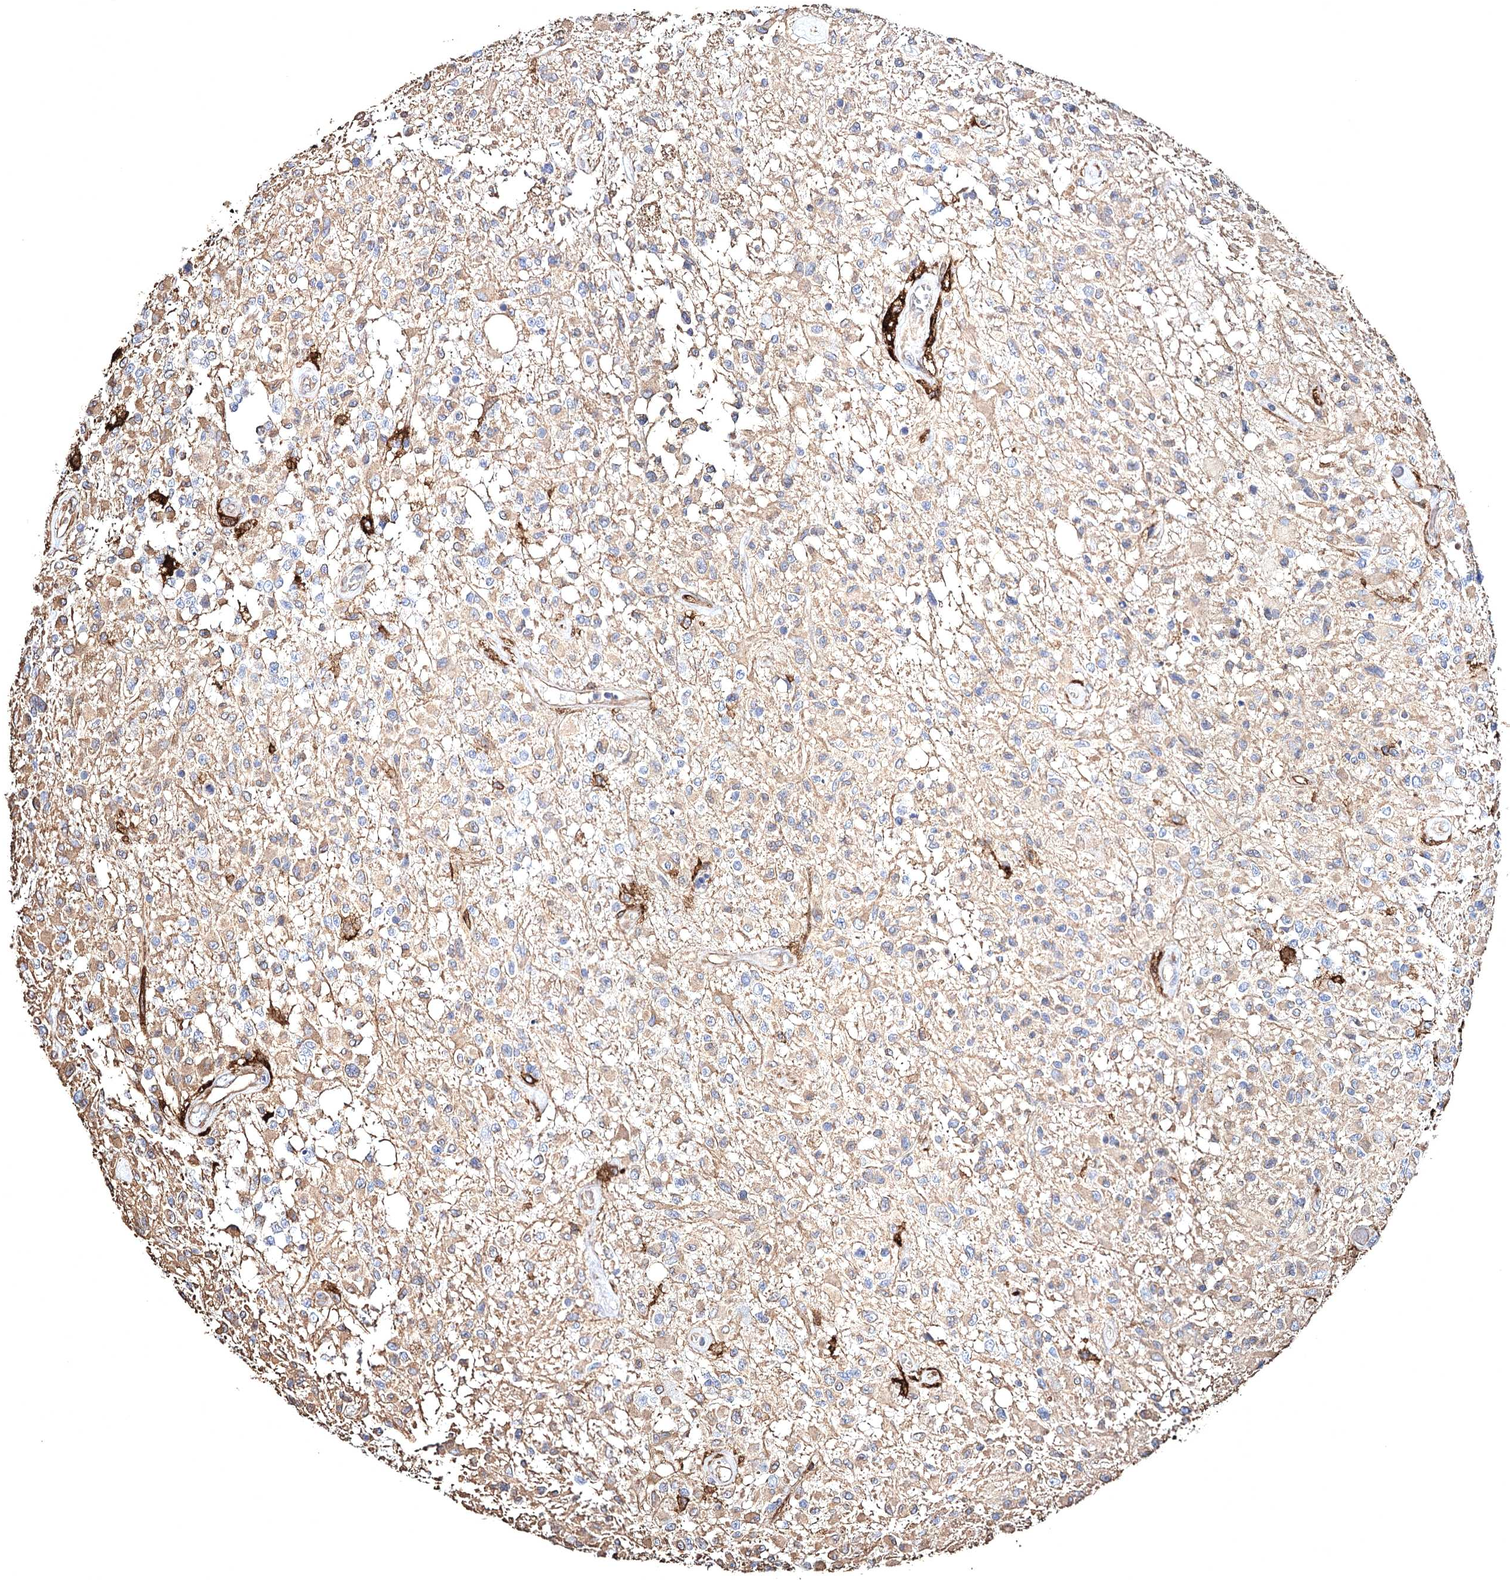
{"staining": {"intensity": "weak", "quantity": "25%-75%", "location": "cytoplasmic/membranous"}, "tissue": "glioma", "cell_type": "Tumor cells", "image_type": "cancer", "snomed": [{"axis": "morphology", "description": "Glioma, malignant, High grade"}, {"axis": "morphology", "description": "Glioblastoma, NOS"}, {"axis": "topography", "description": "Brain"}], "caption": "Immunohistochemistry staining of high-grade glioma (malignant), which shows low levels of weak cytoplasmic/membranous staining in approximately 25%-75% of tumor cells indicating weak cytoplasmic/membranous protein expression. The staining was performed using DAB (3,3'-diaminobenzidine) (brown) for protein detection and nuclei were counterstained in hematoxylin (blue).", "gene": "CLEC4M", "patient": {"sex": "male", "age": 60}}